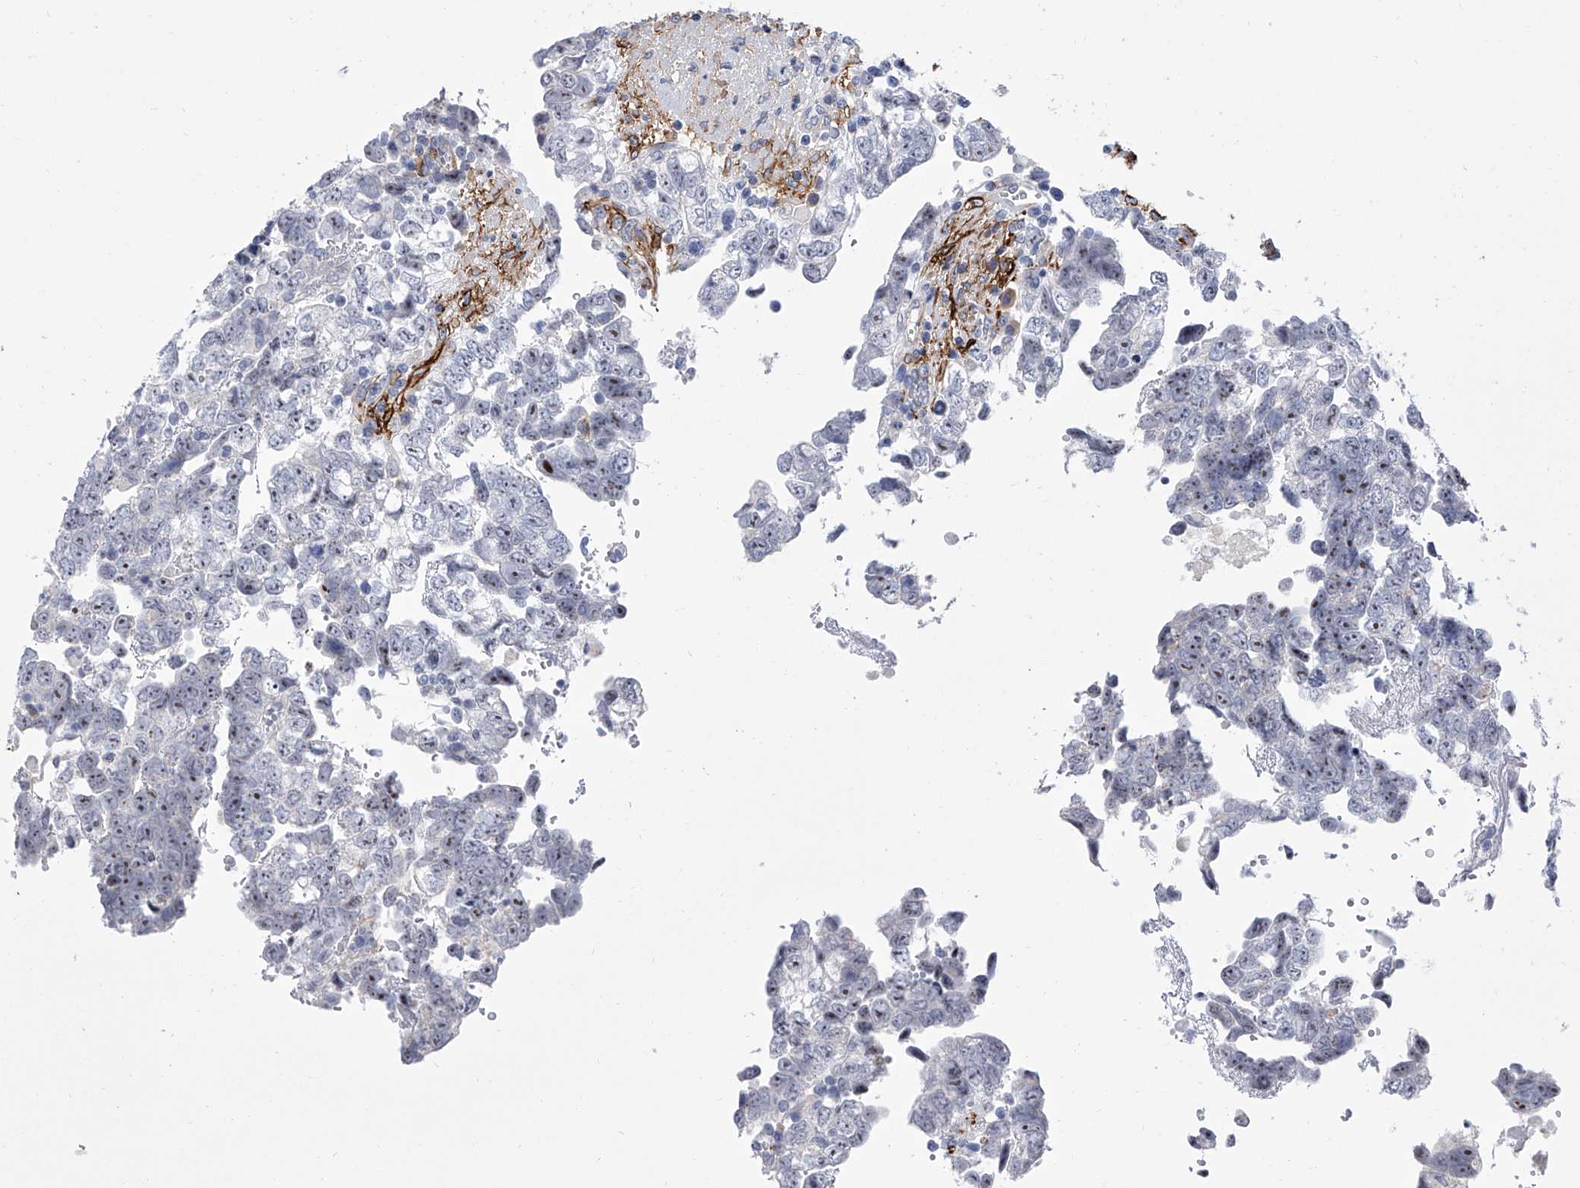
{"staining": {"intensity": "negative", "quantity": "none", "location": "none"}, "tissue": "testis cancer", "cell_type": "Tumor cells", "image_type": "cancer", "snomed": [{"axis": "morphology", "description": "Carcinoma, Embryonal, NOS"}, {"axis": "topography", "description": "Testis"}], "caption": "Tumor cells show no significant protein expression in testis embryonal carcinoma. The staining is performed using DAB brown chromogen with nuclei counter-stained in using hematoxylin.", "gene": "ALG14", "patient": {"sex": "male", "age": 37}}